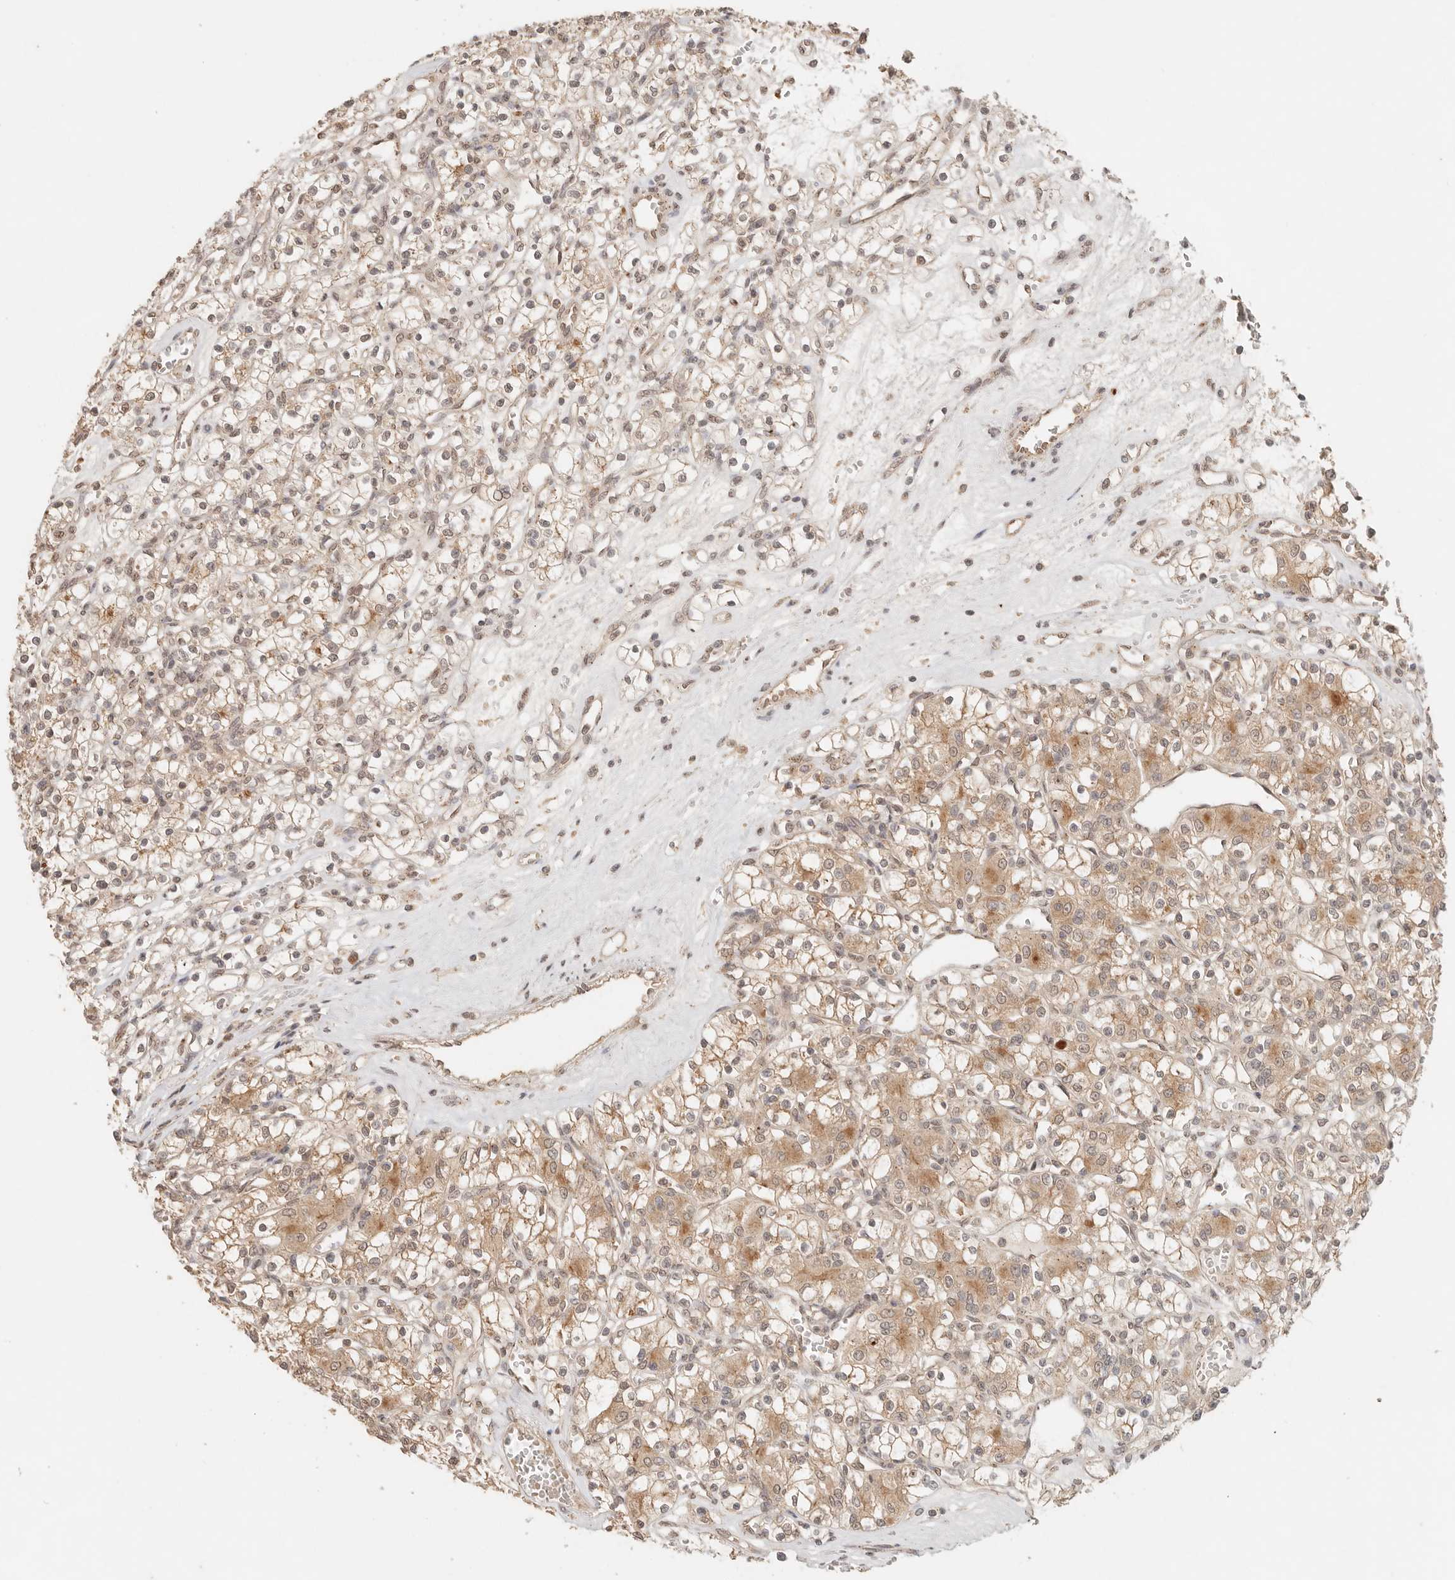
{"staining": {"intensity": "moderate", "quantity": "25%-75%", "location": "cytoplasmic/membranous"}, "tissue": "renal cancer", "cell_type": "Tumor cells", "image_type": "cancer", "snomed": [{"axis": "morphology", "description": "Adenocarcinoma, NOS"}, {"axis": "topography", "description": "Kidney"}], "caption": "Tumor cells exhibit moderate cytoplasmic/membranous positivity in about 25%-75% of cells in adenocarcinoma (renal).", "gene": "LMO4", "patient": {"sex": "female", "age": 59}}